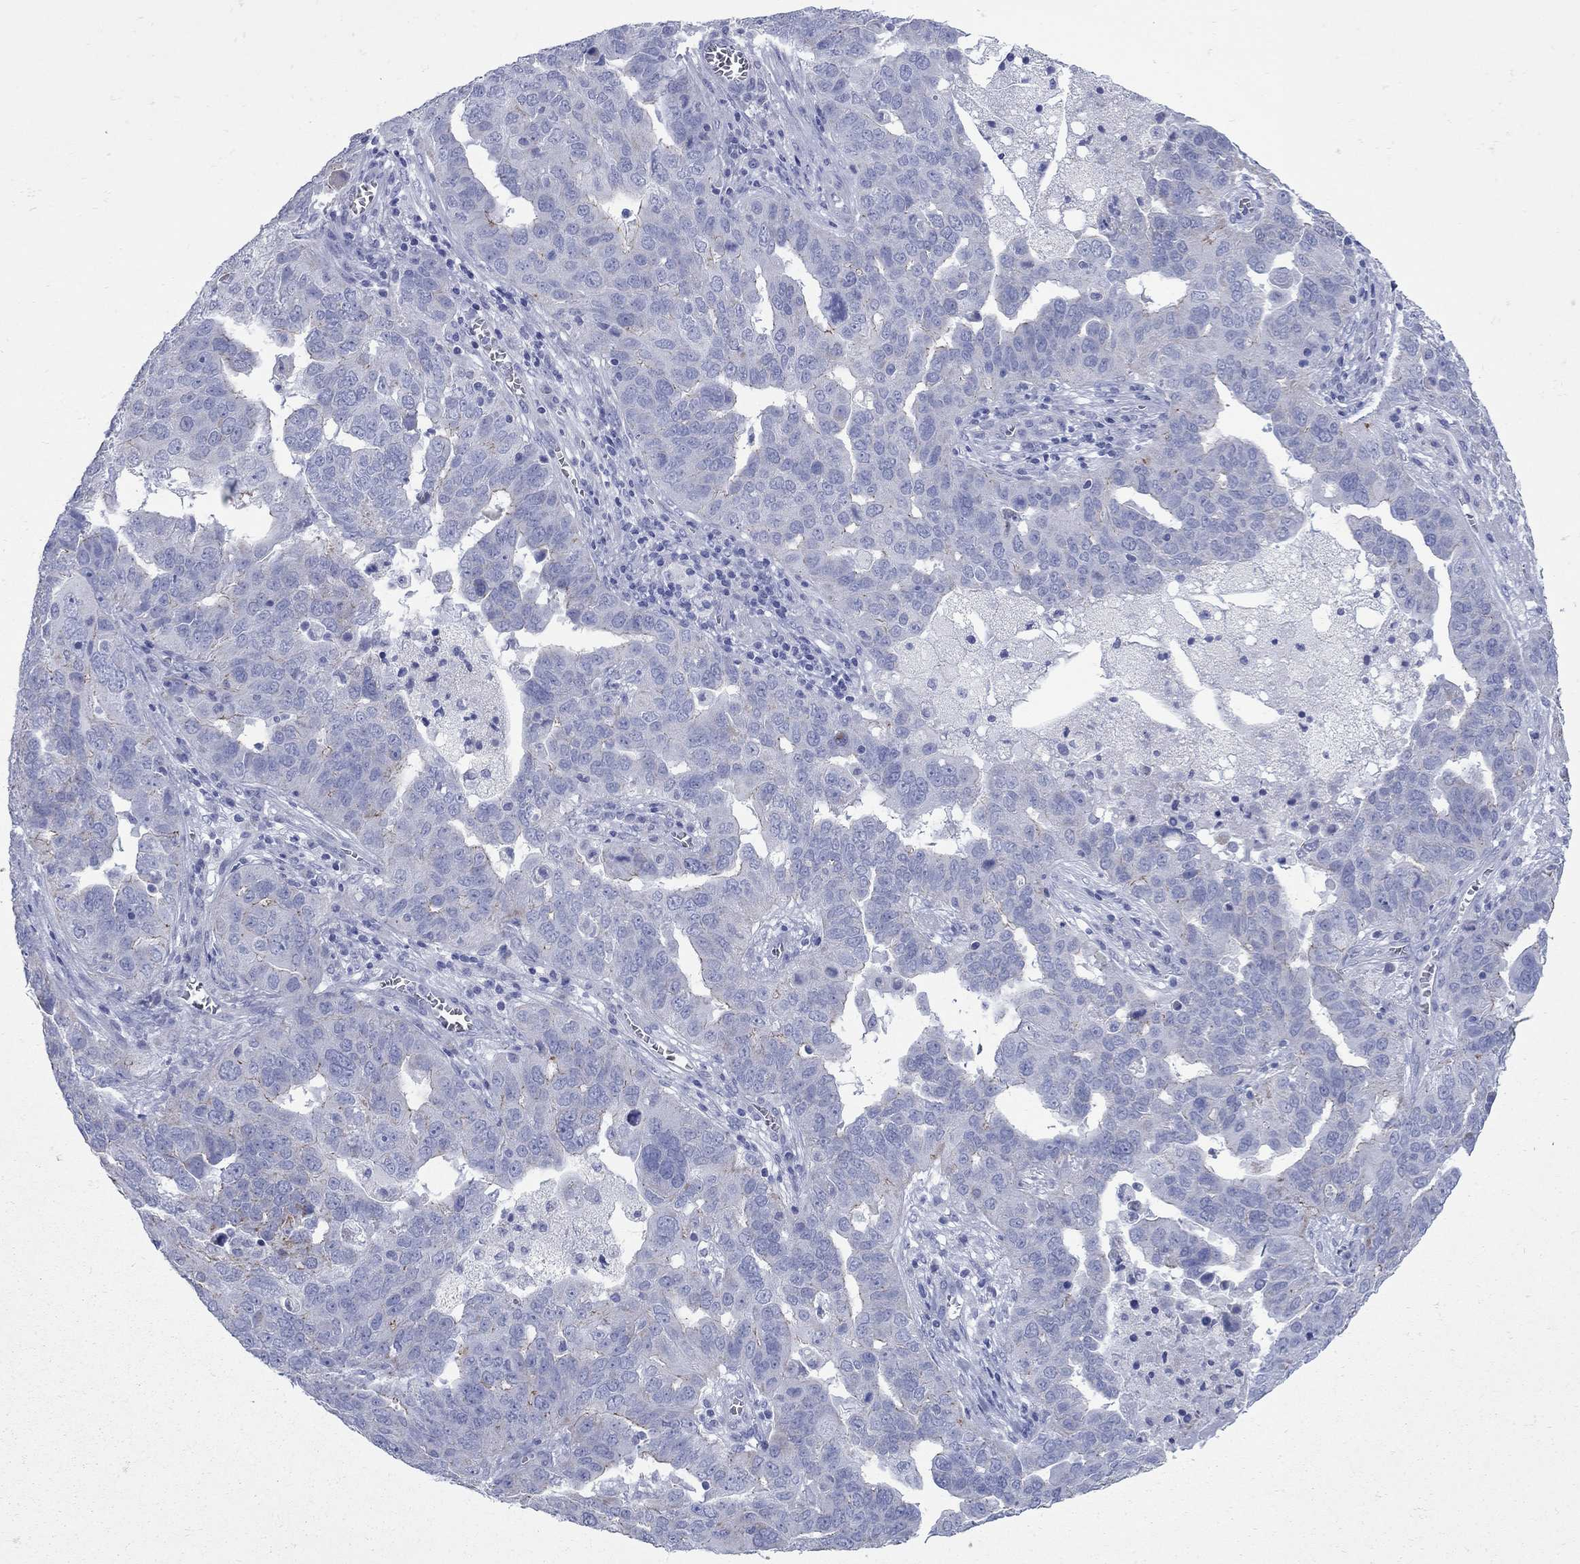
{"staining": {"intensity": "weak", "quantity": "<25%", "location": "cytoplasmic/membranous"}, "tissue": "ovarian cancer", "cell_type": "Tumor cells", "image_type": "cancer", "snomed": [{"axis": "morphology", "description": "Carcinoma, endometroid"}, {"axis": "topography", "description": "Soft tissue"}, {"axis": "topography", "description": "Ovary"}], "caption": "Ovarian cancer was stained to show a protein in brown. There is no significant positivity in tumor cells.", "gene": "PDZD3", "patient": {"sex": "female", "age": 52}}